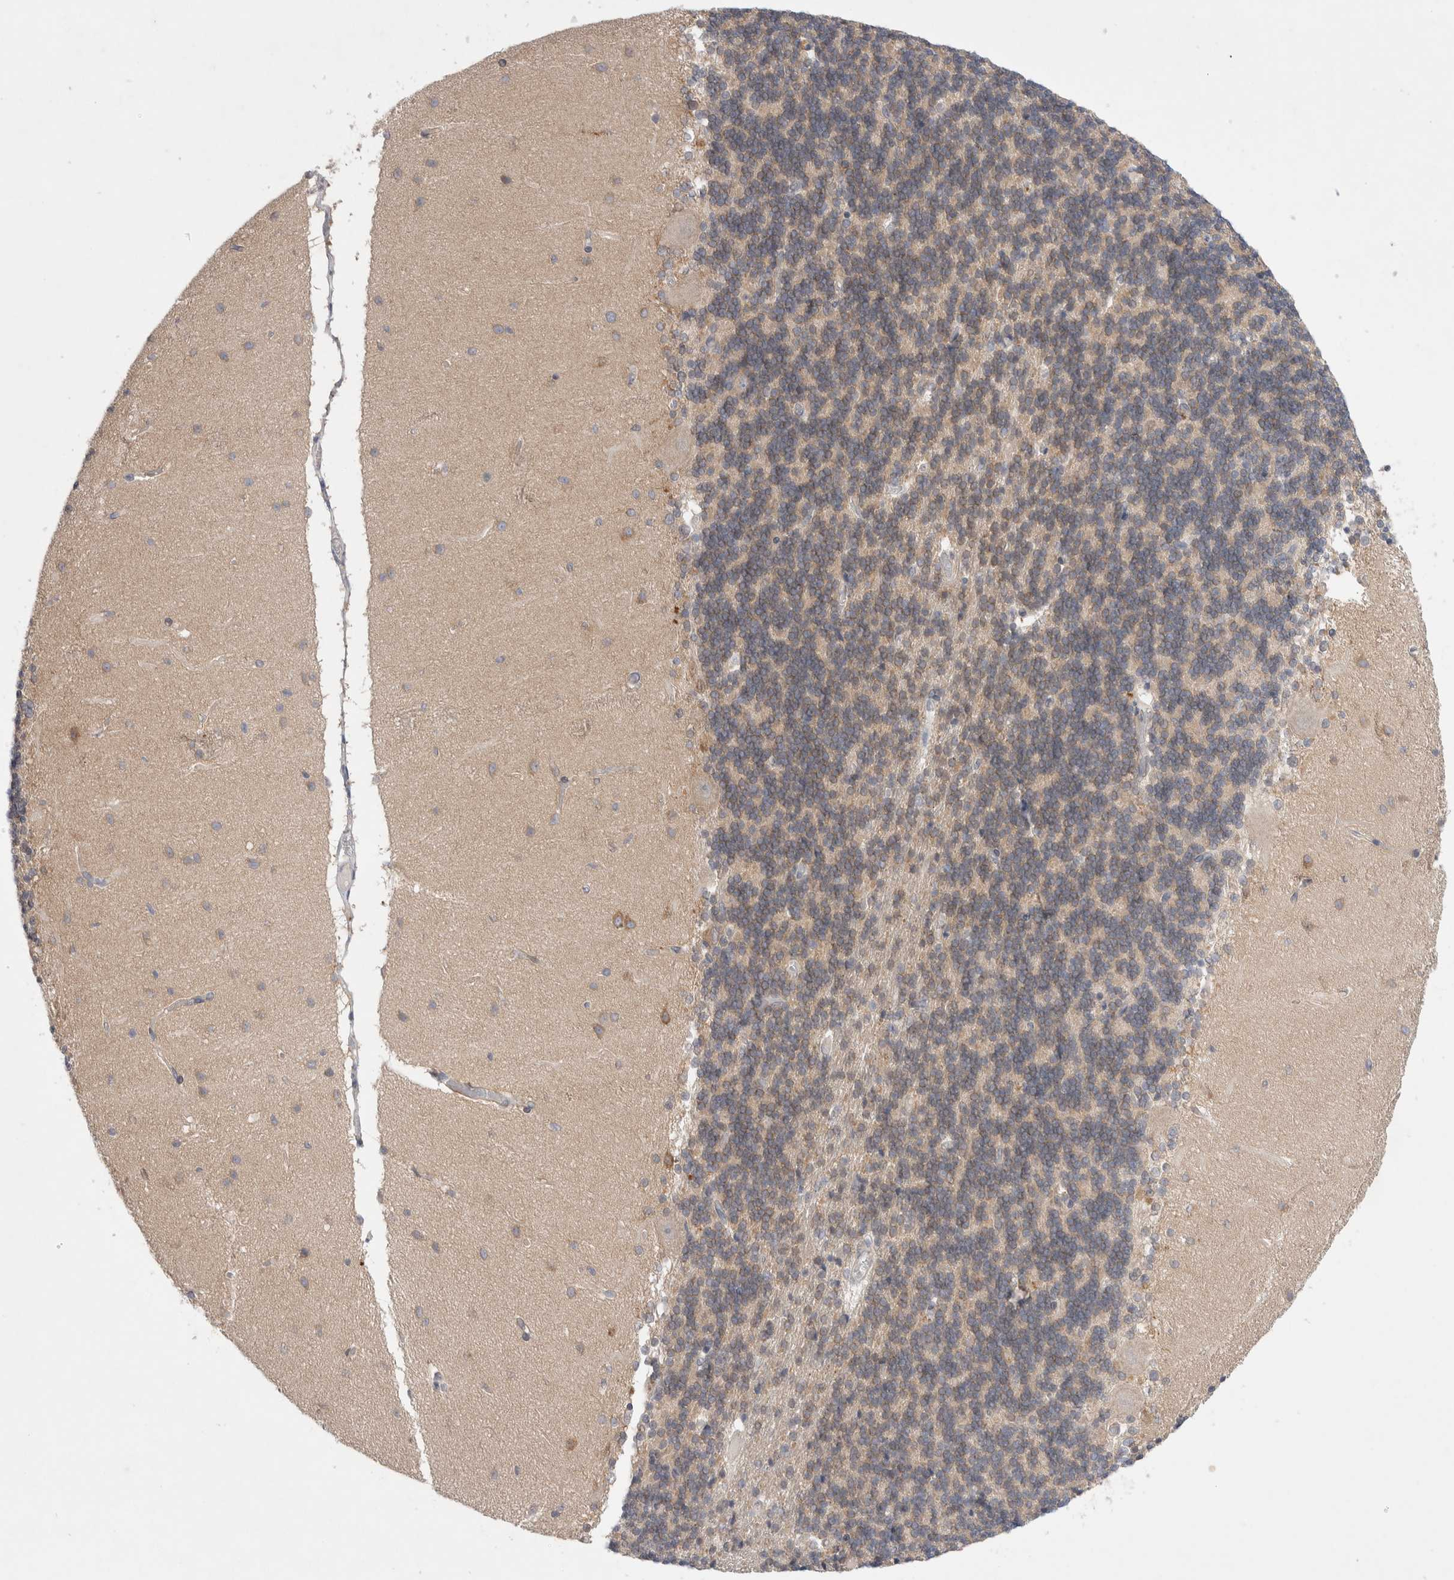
{"staining": {"intensity": "moderate", "quantity": "25%-75%", "location": "cytoplasmic/membranous"}, "tissue": "cerebellum", "cell_type": "Cells in granular layer", "image_type": "normal", "snomed": [{"axis": "morphology", "description": "Normal tissue, NOS"}, {"axis": "topography", "description": "Cerebellum"}], "caption": "Cells in granular layer show moderate cytoplasmic/membranous positivity in approximately 25%-75% of cells in unremarkable cerebellum. The staining was performed using DAB, with brown indicating positive protein expression. Nuclei are stained blue with hematoxylin.", "gene": "WIPF2", "patient": {"sex": "female", "age": 54}}